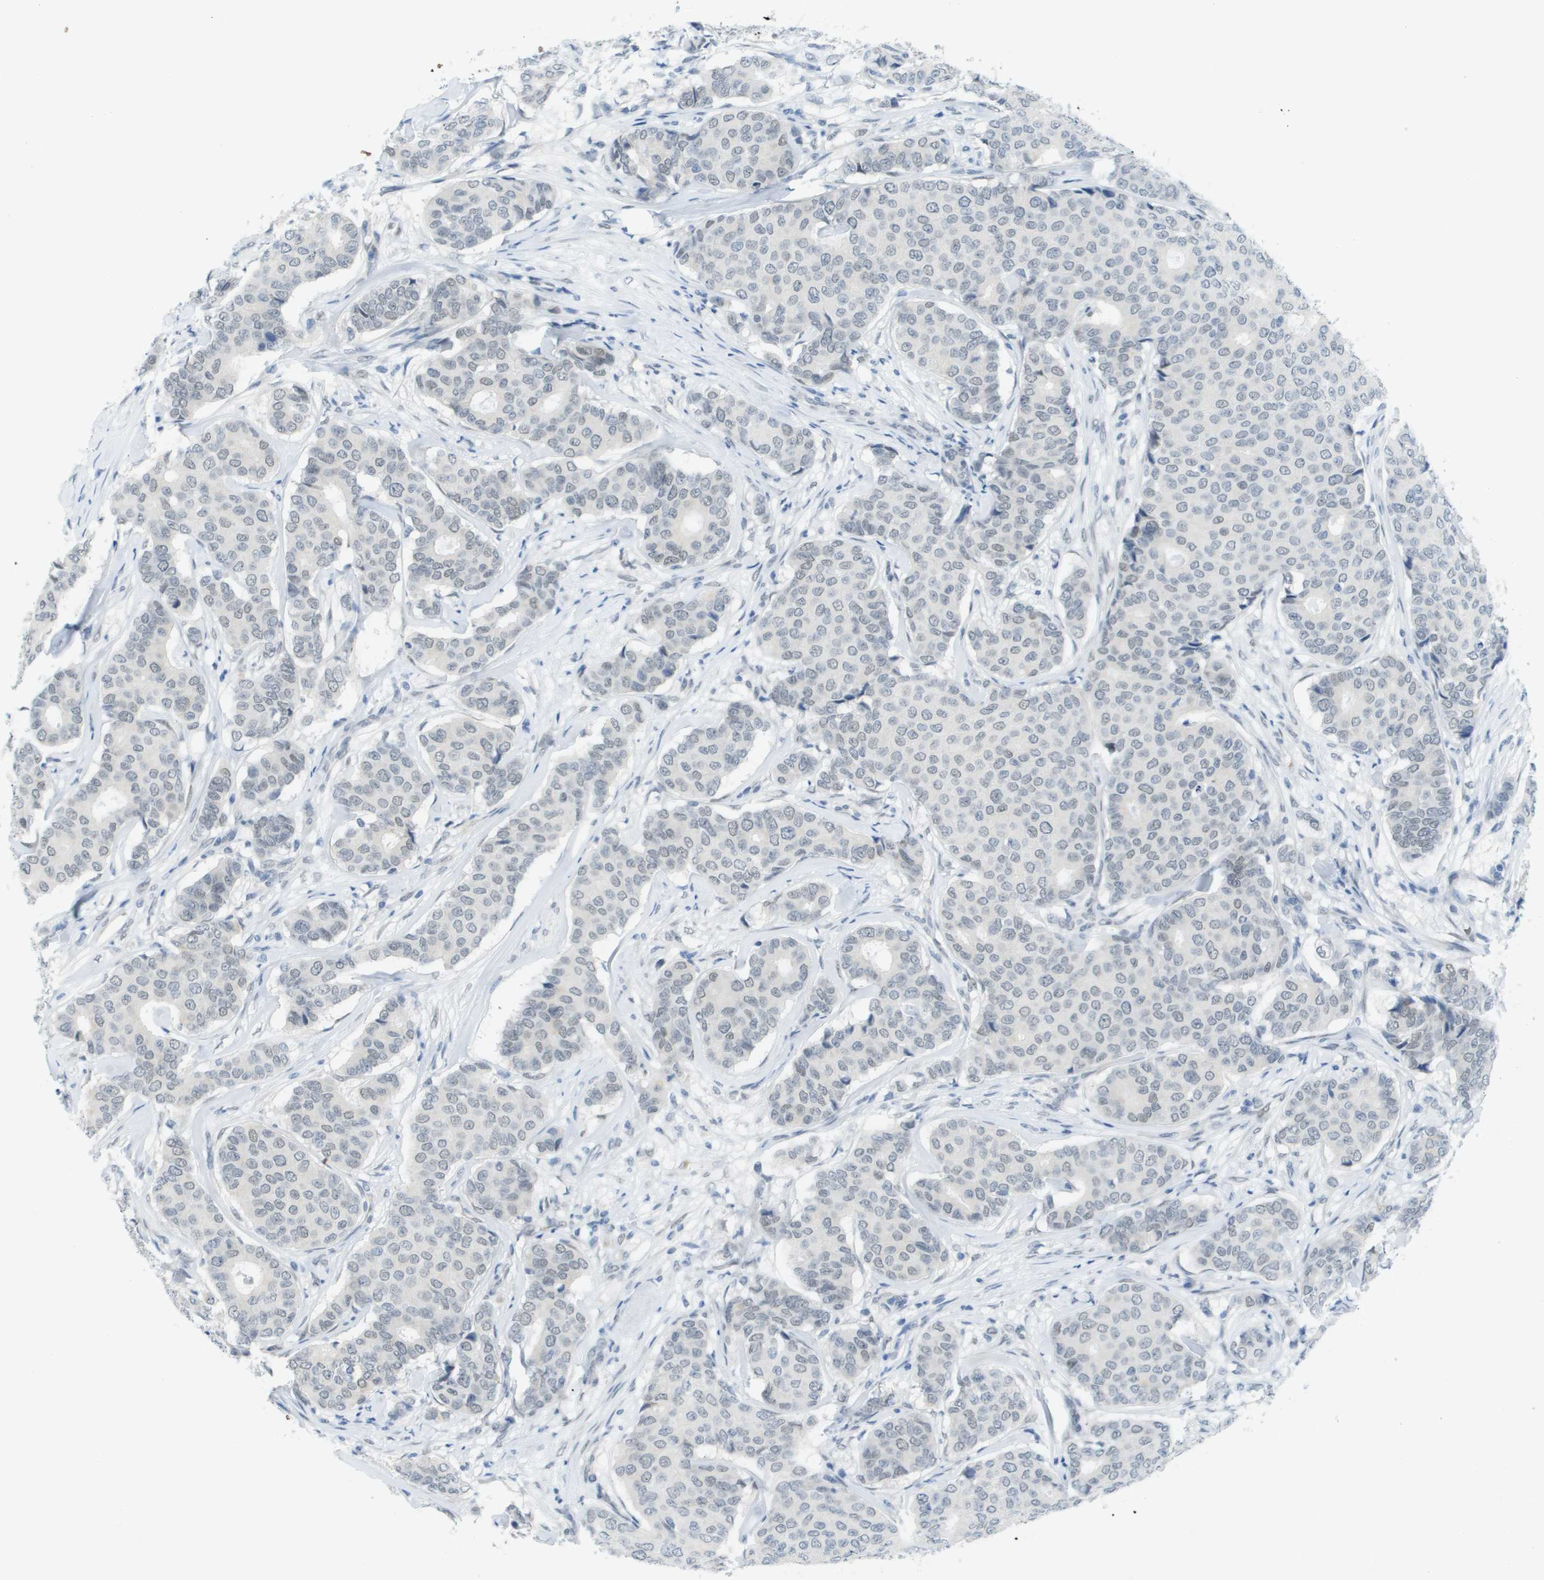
{"staining": {"intensity": "negative", "quantity": "none", "location": "none"}, "tissue": "breast cancer", "cell_type": "Tumor cells", "image_type": "cancer", "snomed": [{"axis": "morphology", "description": "Duct carcinoma"}, {"axis": "topography", "description": "Breast"}], "caption": "Human invasive ductal carcinoma (breast) stained for a protein using immunohistochemistry (IHC) shows no staining in tumor cells.", "gene": "ARID1B", "patient": {"sex": "female", "age": 75}}